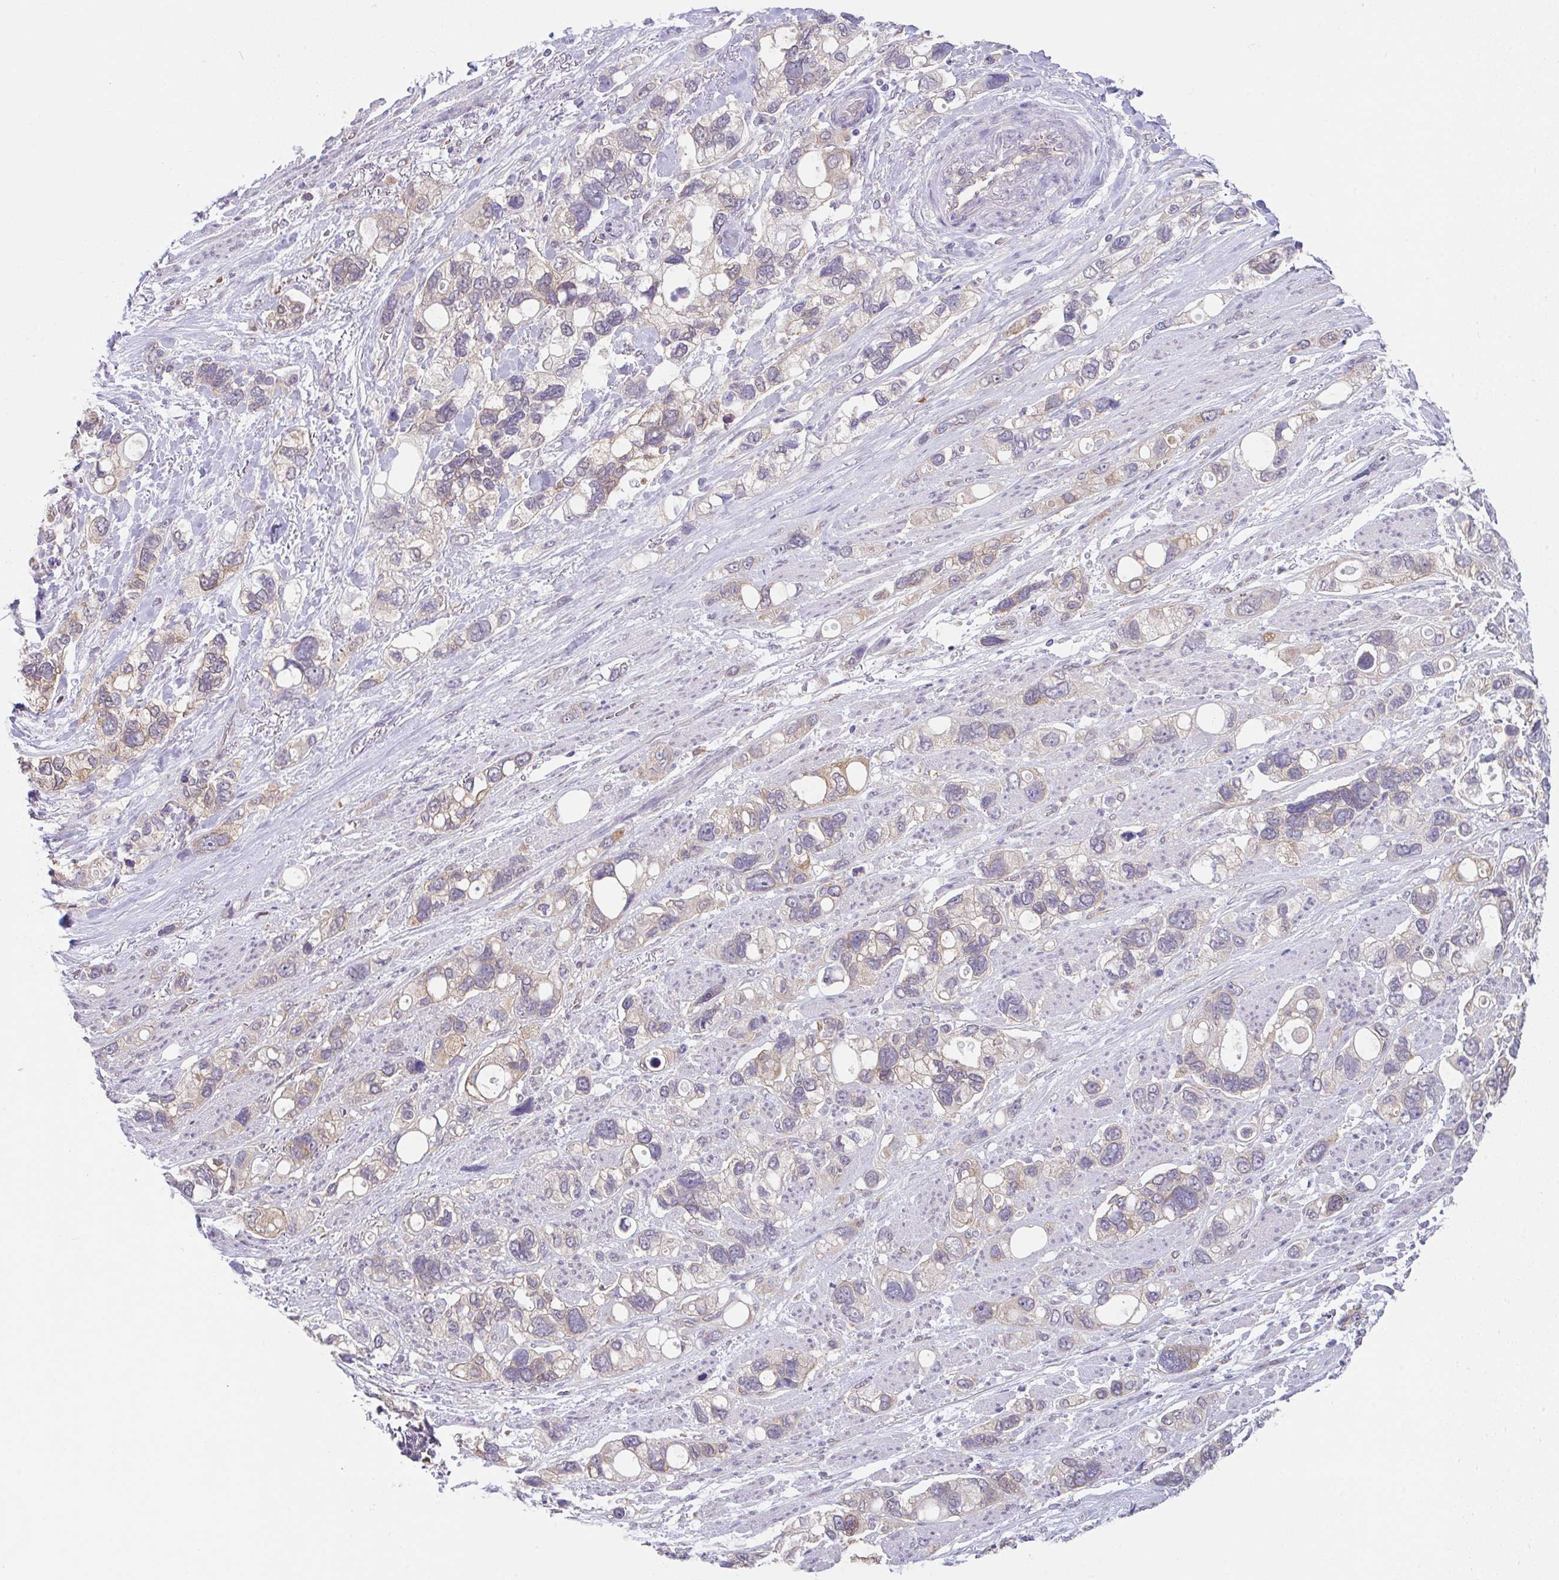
{"staining": {"intensity": "weak", "quantity": "25%-75%", "location": "cytoplasmic/membranous"}, "tissue": "stomach cancer", "cell_type": "Tumor cells", "image_type": "cancer", "snomed": [{"axis": "morphology", "description": "Adenocarcinoma, NOS"}, {"axis": "topography", "description": "Stomach, upper"}], "caption": "This micrograph displays adenocarcinoma (stomach) stained with IHC to label a protein in brown. The cytoplasmic/membranous of tumor cells show weak positivity for the protein. Nuclei are counter-stained blue.", "gene": "RALBP1", "patient": {"sex": "female", "age": 81}}